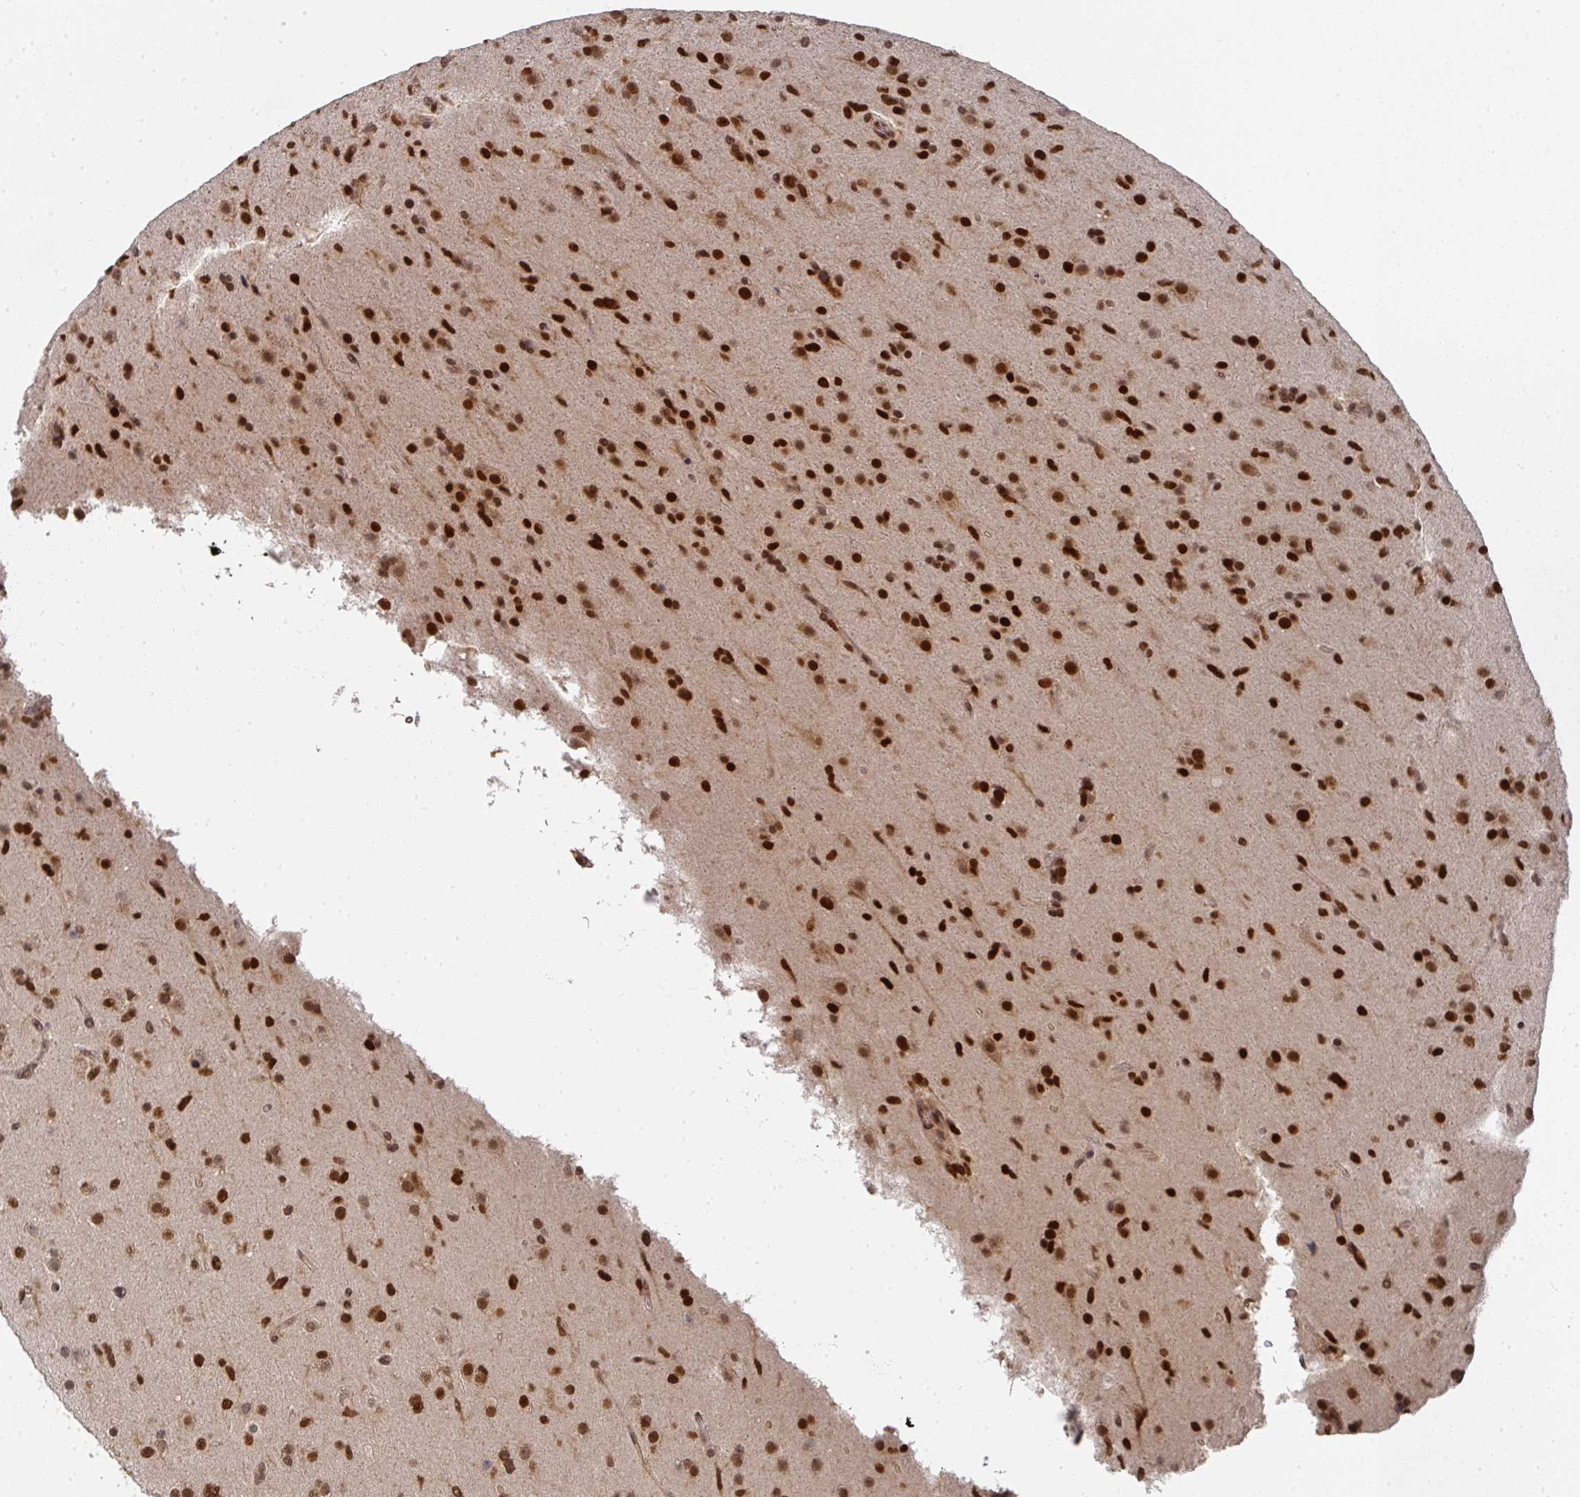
{"staining": {"intensity": "strong", "quantity": ">75%", "location": "nuclear"}, "tissue": "glioma", "cell_type": "Tumor cells", "image_type": "cancer", "snomed": [{"axis": "morphology", "description": "Glioma, malignant, Low grade"}, {"axis": "topography", "description": "Brain"}], "caption": "Immunohistochemical staining of malignant glioma (low-grade) demonstrates high levels of strong nuclear expression in about >75% of tumor cells. The staining was performed using DAB (3,3'-diaminobenzidine) to visualize the protein expression in brown, while the nuclei were stained in blue with hematoxylin (Magnification: 20x).", "gene": "DIDO1", "patient": {"sex": "male", "age": 65}}